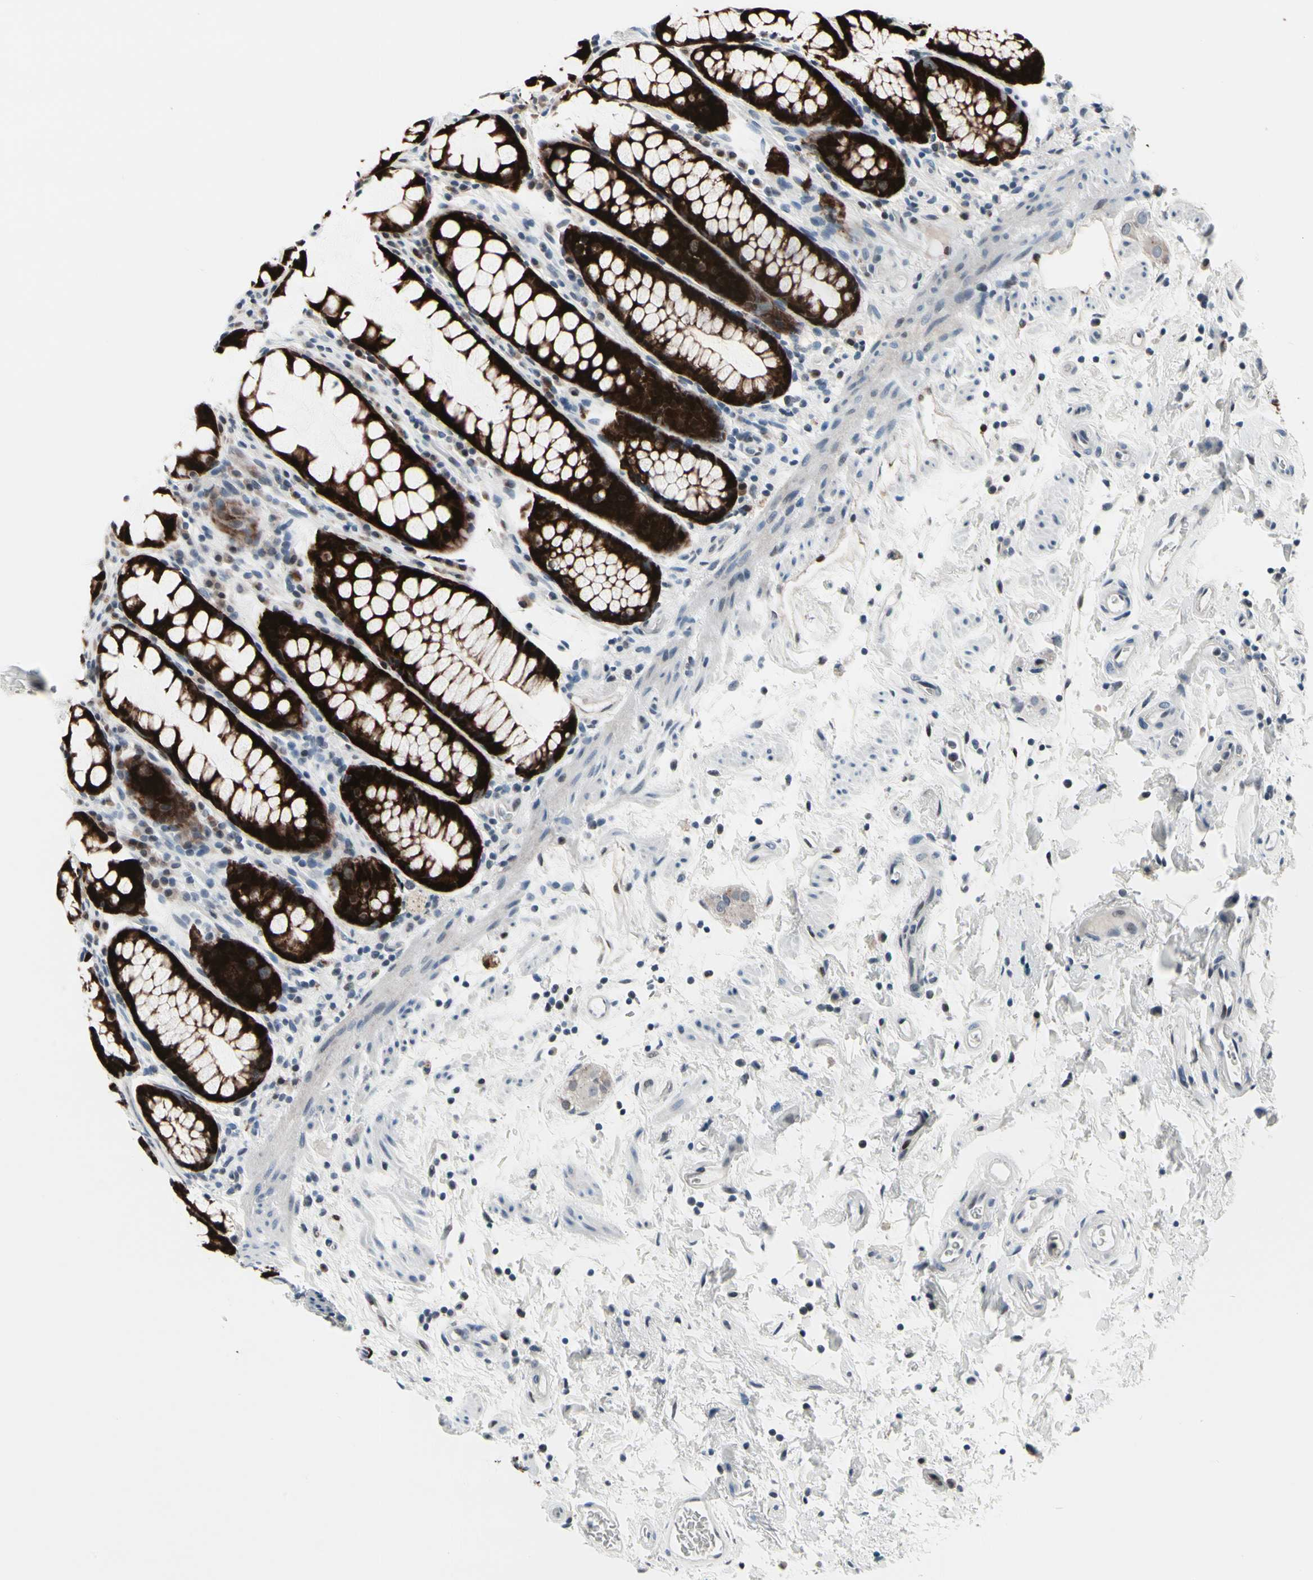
{"staining": {"intensity": "strong", "quantity": ">75%", "location": "cytoplasmic/membranous,nuclear"}, "tissue": "rectum", "cell_type": "Glandular cells", "image_type": "normal", "snomed": [{"axis": "morphology", "description": "Normal tissue, NOS"}, {"axis": "topography", "description": "Rectum"}], "caption": "A high-resolution photomicrograph shows immunohistochemistry (IHC) staining of normal rectum, which shows strong cytoplasmic/membranous,nuclear expression in approximately >75% of glandular cells. The protein of interest is shown in brown color, while the nuclei are stained blue.", "gene": "TXN", "patient": {"sex": "male", "age": 92}}